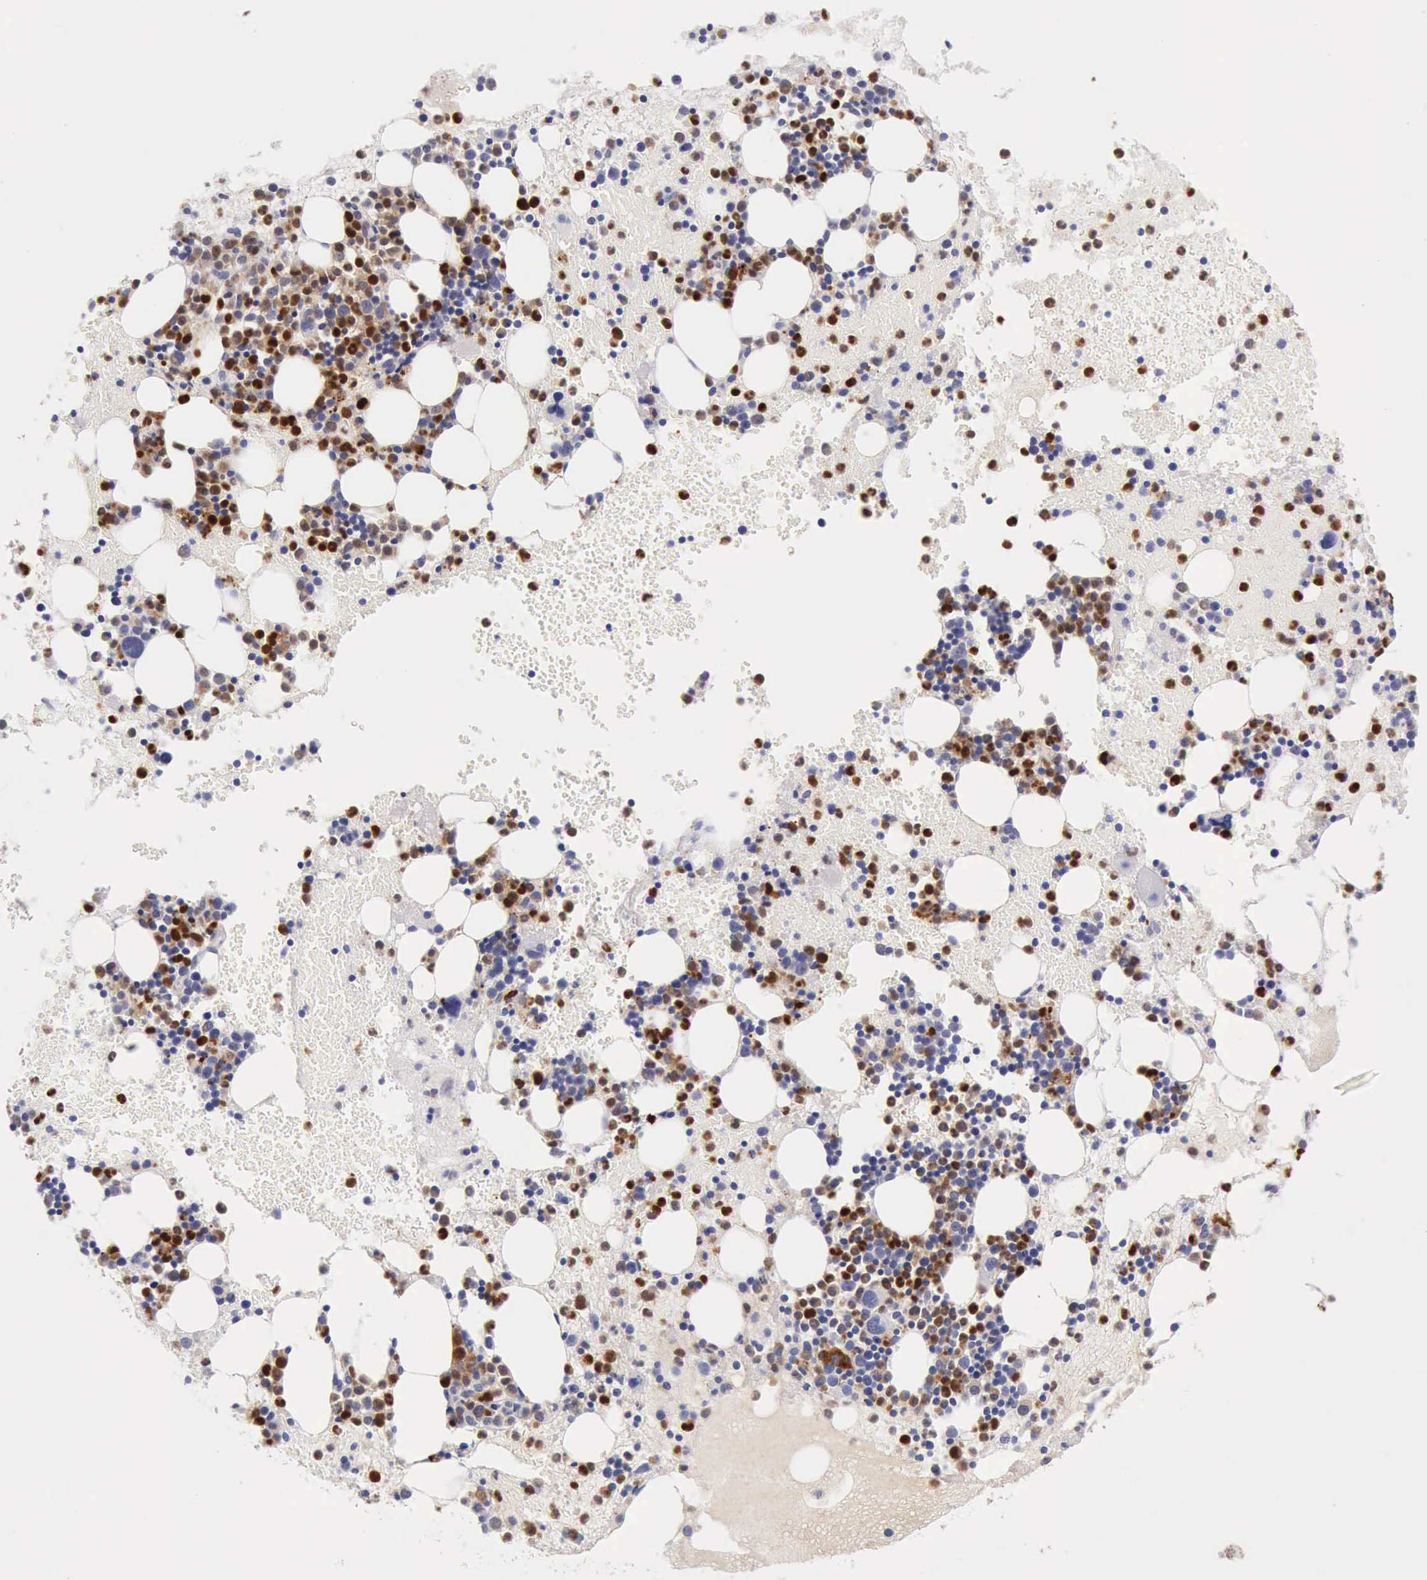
{"staining": {"intensity": "strong", "quantity": "25%-75%", "location": "nuclear"}, "tissue": "bone marrow", "cell_type": "Hematopoietic cells", "image_type": "normal", "snomed": [{"axis": "morphology", "description": "Normal tissue, NOS"}, {"axis": "topography", "description": "Bone marrow"}], "caption": "Approximately 25%-75% of hematopoietic cells in normal bone marrow display strong nuclear protein expression as visualized by brown immunohistochemical staining.", "gene": "CSTA", "patient": {"sex": "male", "age": 15}}